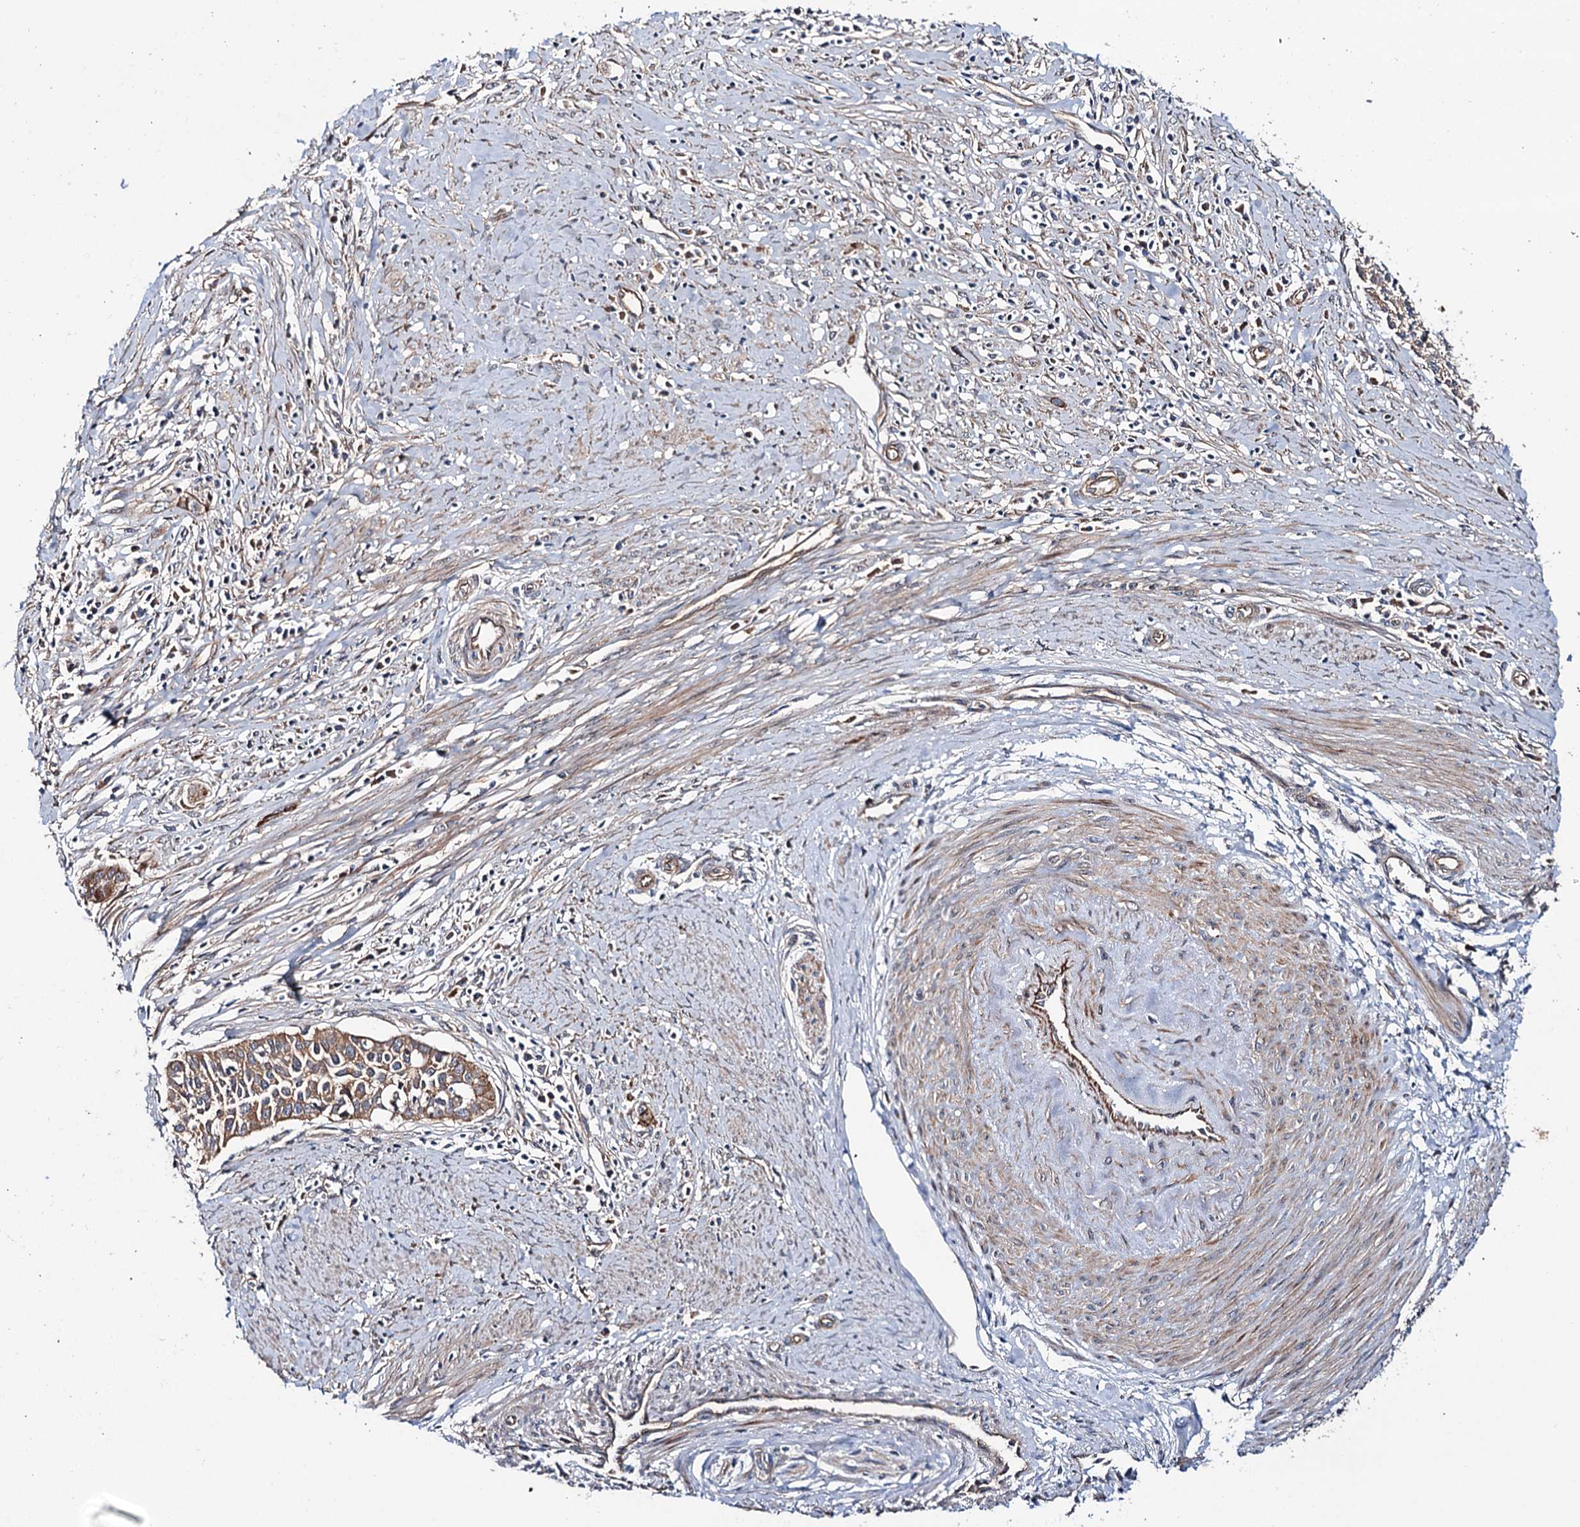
{"staining": {"intensity": "moderate", "quantity": ">75%", "location": "cytoplasmic/membranous"}, "tissue": "cervical cancer", "cell_type": "Tumor cells", "image_type": "cancer", "snomed": [{"axis": "morphology", "description": "Squamous cell carcinoma, NOS"}, {"axis": "topography", "description": "Cervix"}], "caption": "Cervical cancer (squamous cell carcinoma) tissue reveals moderate cytoplasmic/membranous staining in approximately >75% of tumor cells The staining is performed using DAB (3,3'-diaminobenzidine) brown chromogen to label protein expression. The nuclei are counter-stained blue using hematoxylin.", "gene": "ADGRG4", "patient": {"sex": "female", "age": 34}}